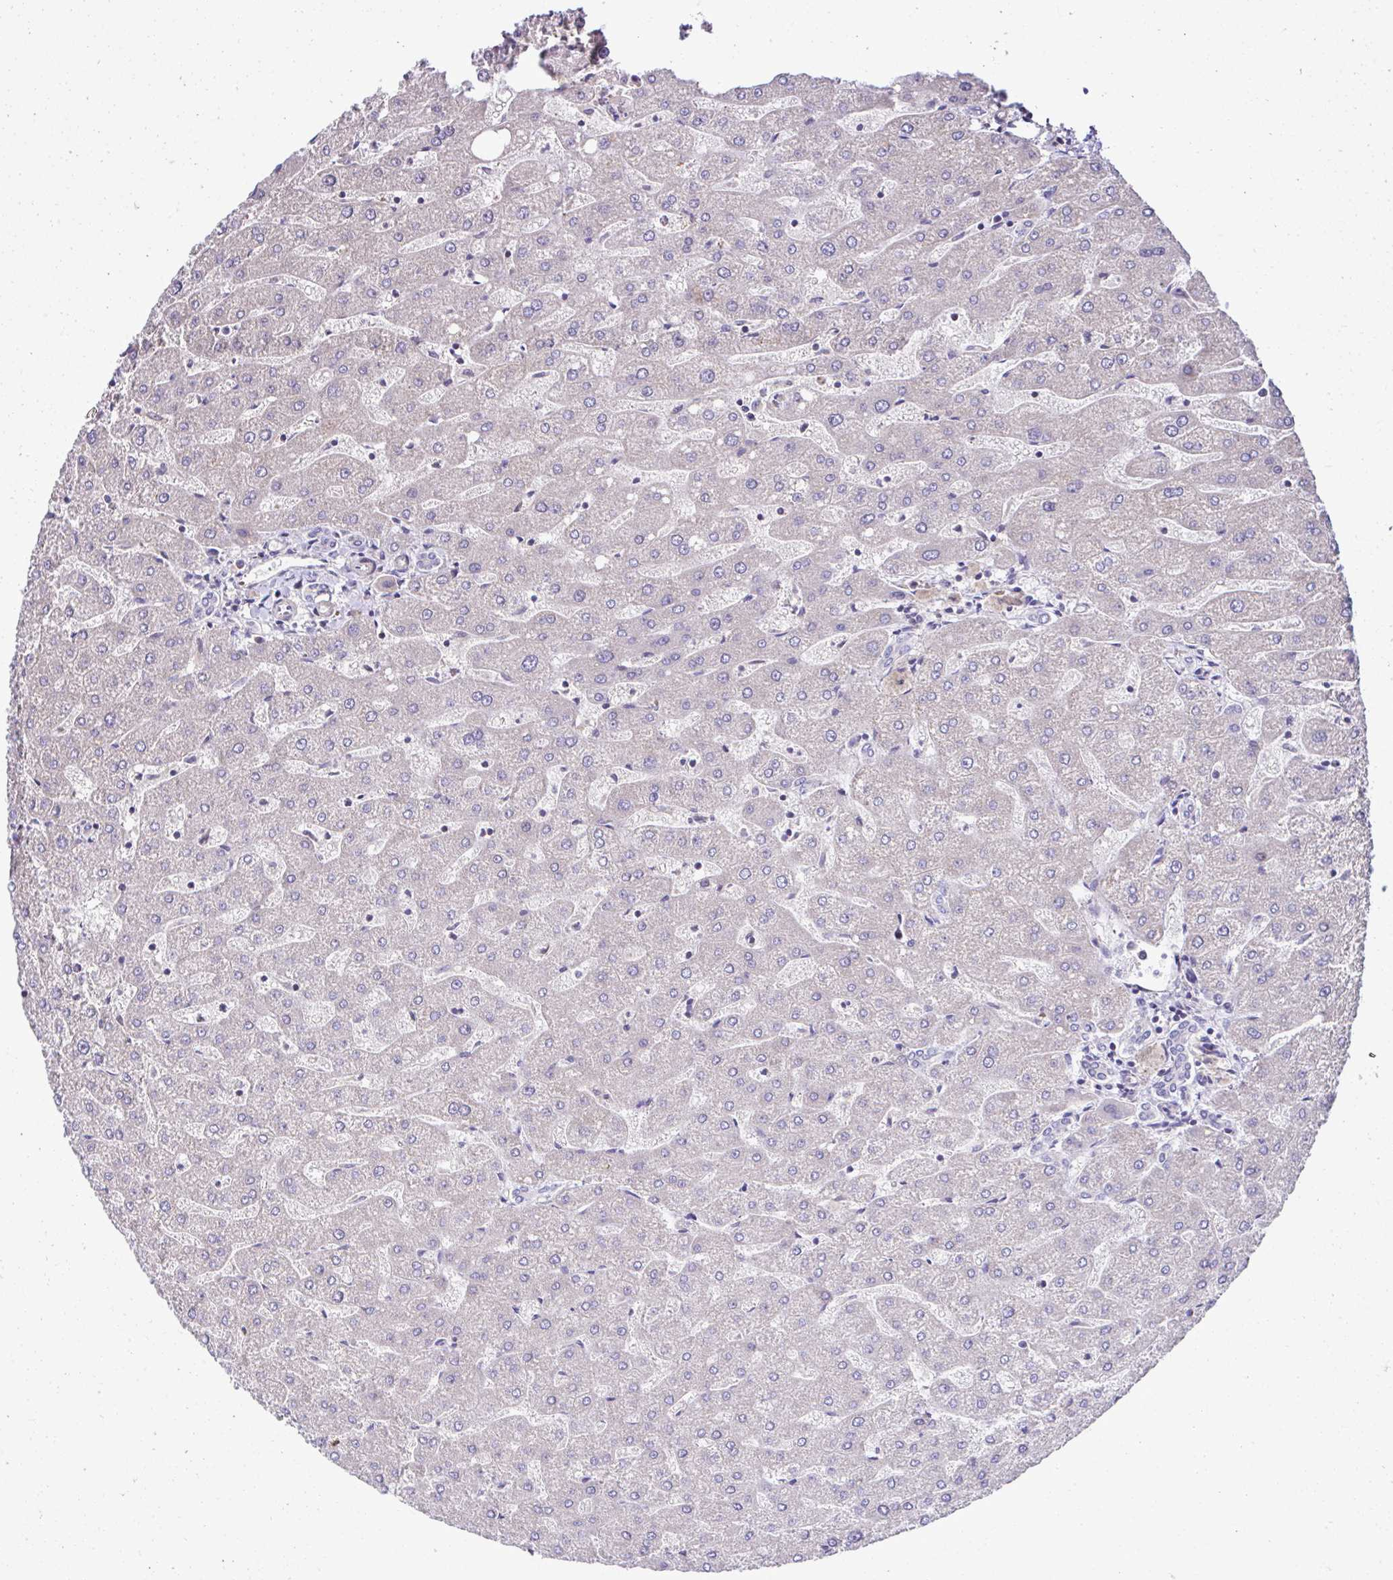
{"staining": {"intensity": "negative", "quantity": "none", "location": "none"}, "tissue": "liver", "cell_type": "Cholangiocytes", "image_type": "normal", "snomed": [{"axis": "morphology", "description": "Normal tissue, NOS"}, {"axis": "topography", "description": "Liver"}], "caption": "Immunohistochemistry image of benign liver: liver stained with DAB (3,3'-diaminobenzidine) shows no significant protein staining in cholangiocytes. (Brightfield microscopy of DAB (3,3'-diaminobenzidine) IHC at high magnification).", "gene": "CCDC85C", "patient": {"sex": "male", "age": 67}}